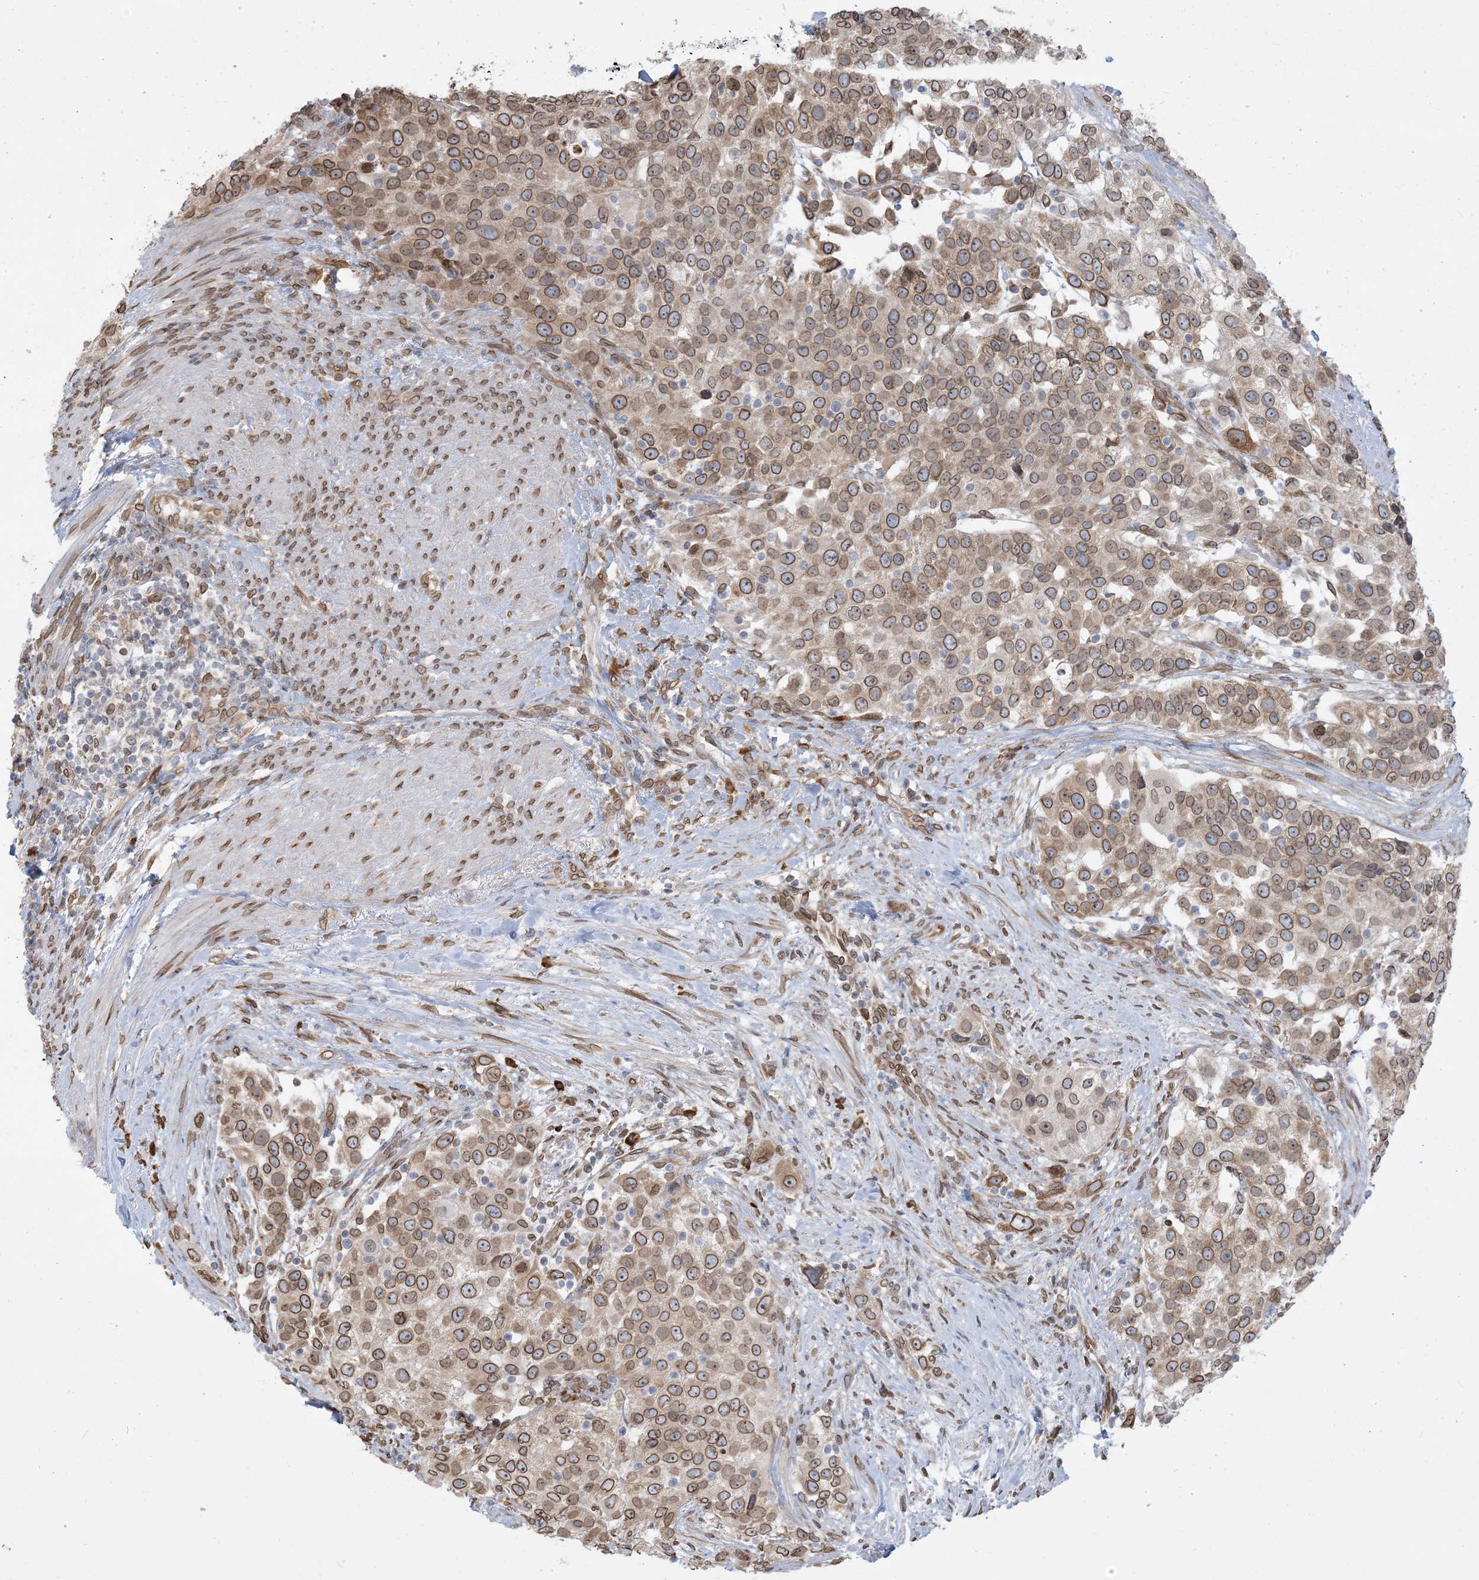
{"staining": {"intensity": "moderate", "quantity": ">75%", "location": "cytoplasmic/membranous,nuclear"}, "tissue": "urothelial cancer", "cell_type": "Tumor cells", "image_type": "cancer", "snomed": [{"axis": "morphology", "description": "Urothelial carcinoma, High grade"}, {"axis": "topography", "description": "Urinary bladder"}], "caption": "Brown immunohistochemical staining in urothelial cancer reveals moderate cytoplasmic/membranous and nuclear staining in approximately >75% of tumor cells.", "gene": "WWP1", "patient": {"sex": "female", "age": 80}}